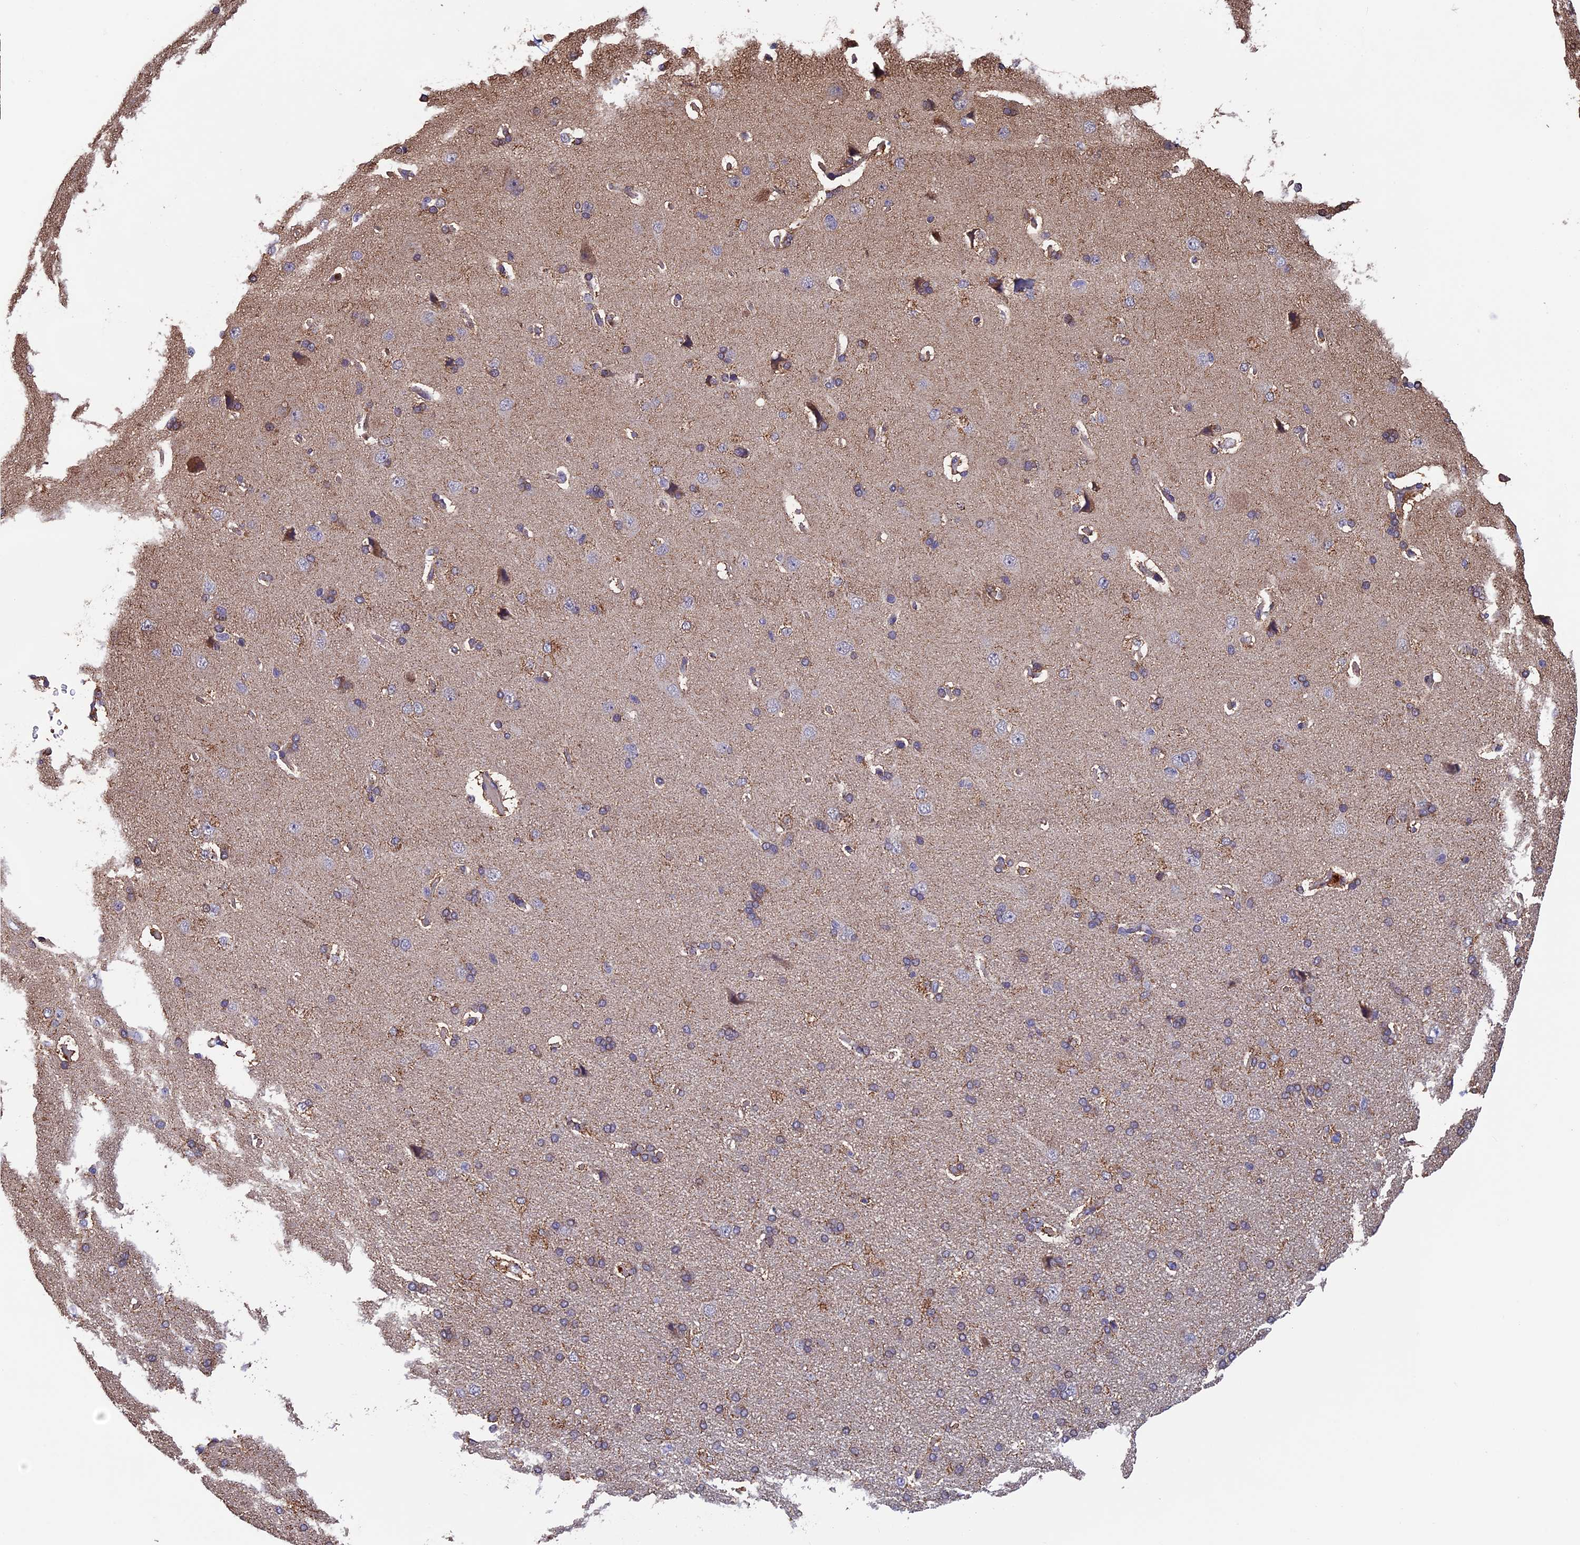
{"staining": {"intensity": "negative", "quantity": "none", "location": "none"}, "tissue": "cerebral cortex", "cell_type": "Endothelial cells", "image_type": "normal", "snomed": [{"axis": "morphology", "description": "Normal tissue, NOS"}, {"axis": "topography", "description": "Cerebral cortex"}], "caption": "Cerebral cortex was stained to show a protein in brown. There is no significant positivity in endothelial cells. The staining is performed using DAB (3,3'-diaminobenzidine) brown chromogen with nuclei counter-stained in using hematoxylin.", "gene": "PKD2L2", "patient": {"sex": "male", "age": 62}}